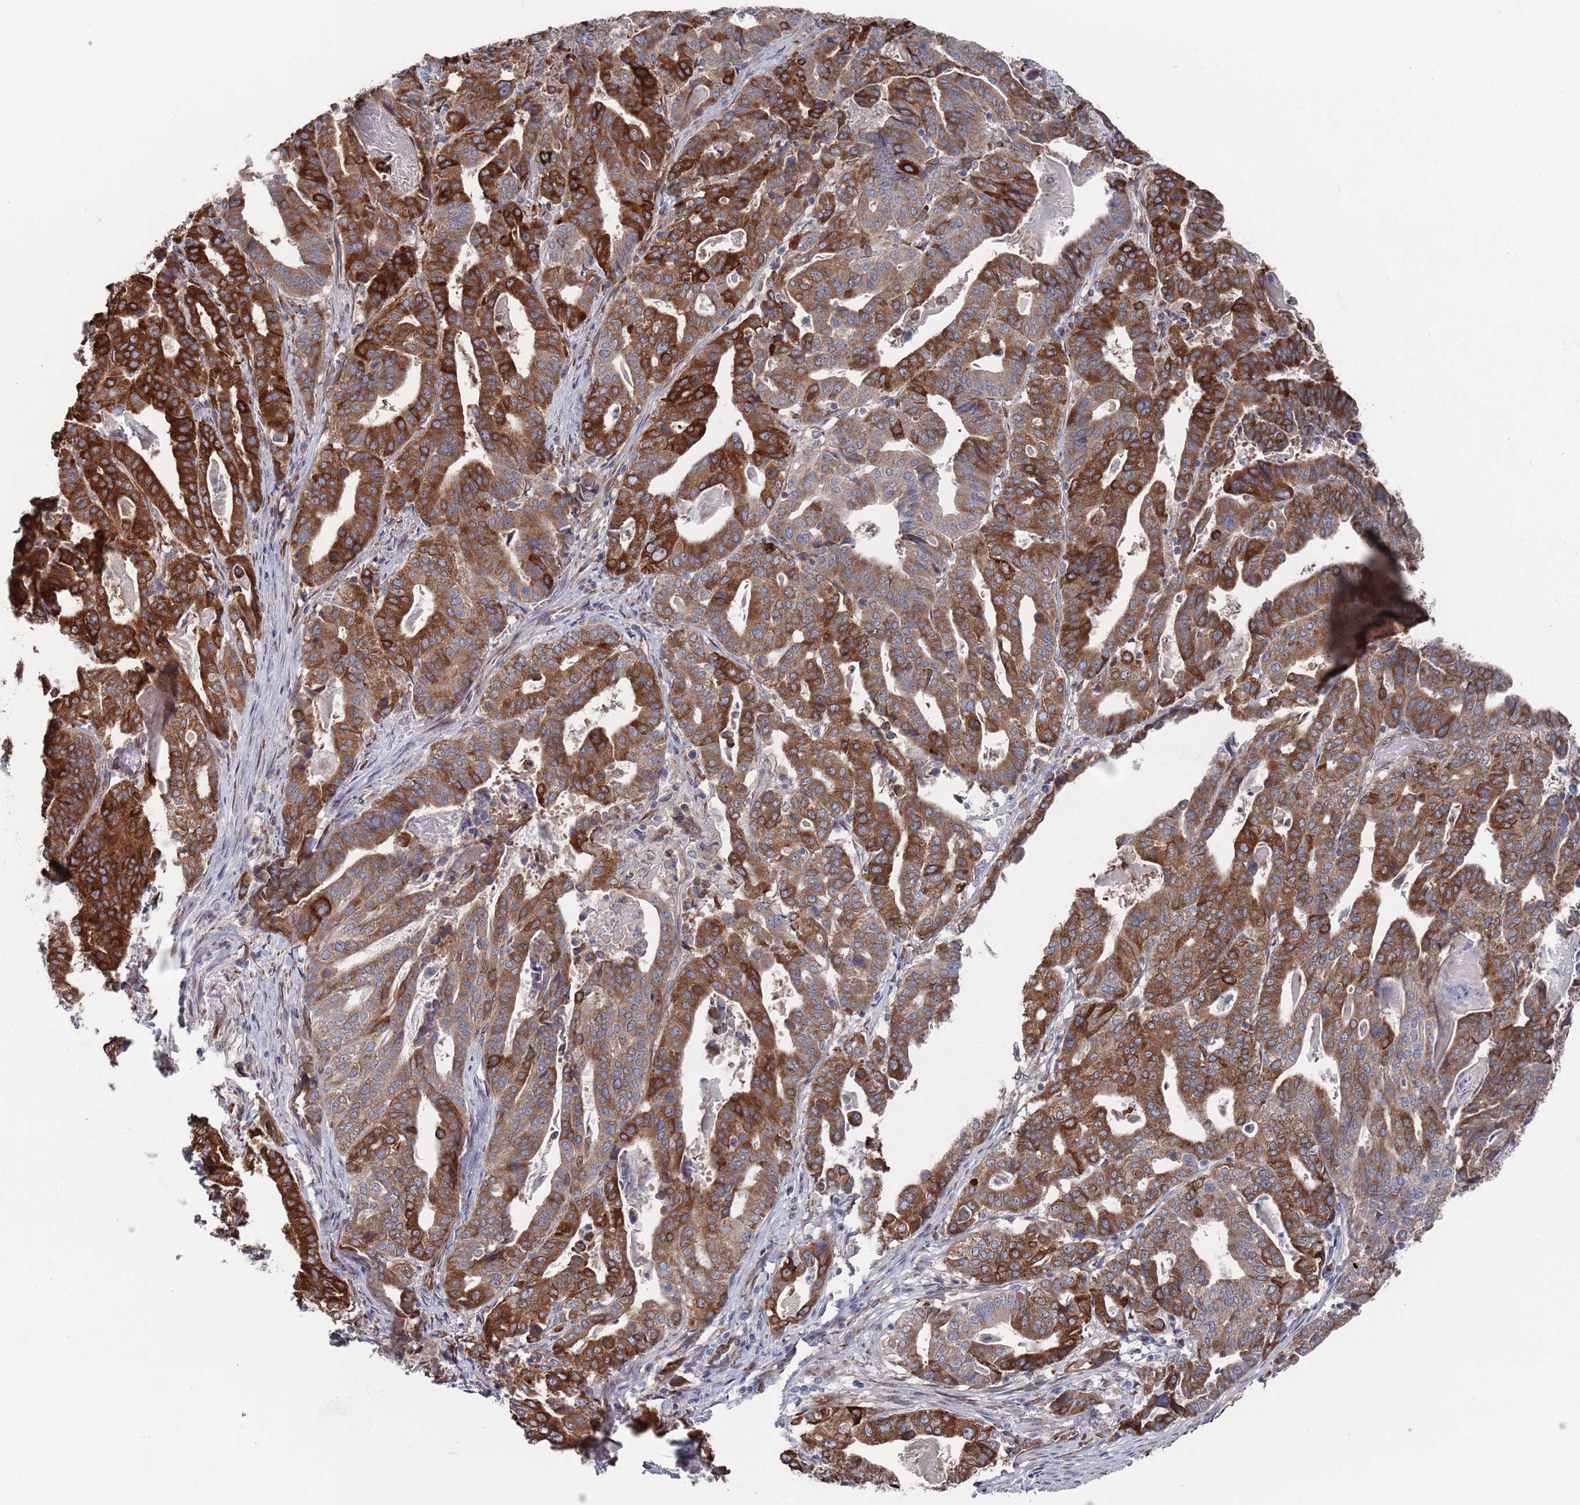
{"staining": {"intensity": "strong", "quantity": ">75%", "location": "cytoplasmic/membranous"}, "tissue": "stomach cancer", "cell_type": "Tumor cells", "image_type": "cancer", "snomed": [{"axis": "morphology", "description": "Adenocarcinoma, NOS"}, {"axis": "topography", "description": "Stomach"}], "caption": "Brown immunohistochemical staining in human stomach cancer (adenocarcinoma) reveals strong cytoplasmic/membranous expression in about >75% of tumor cells.", "gene": "CCDC106", "patient": {"sex": "male", "age": 48}}